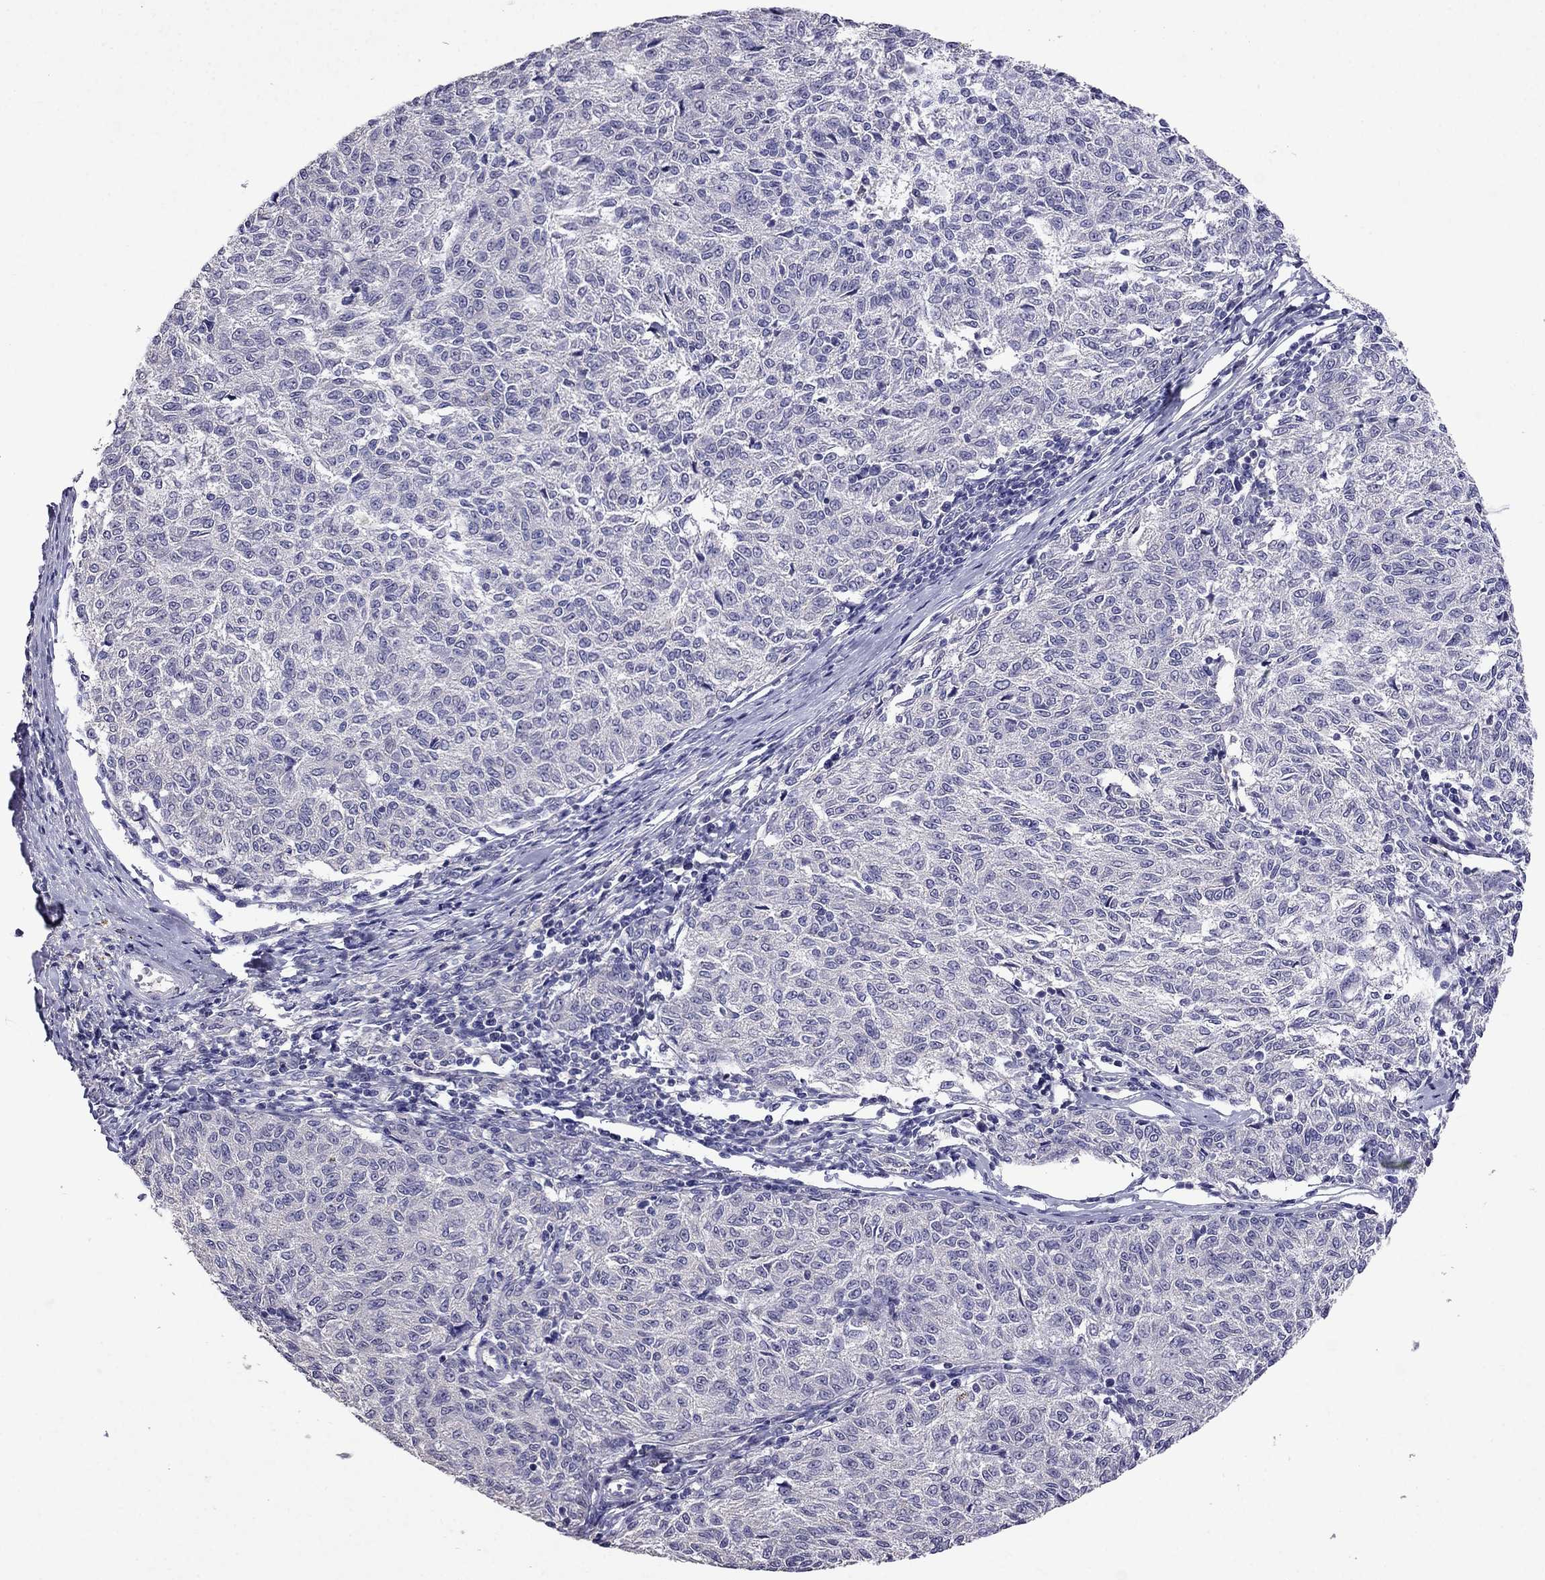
{"staining": {"intensity": "negative", "quantity": "none", "location": "none"}, "tissue": "melanoma", "cell_type": "Tumor cells", "image_type": "cancer", "snomed": [{"axis": "morphology", "description": "Malignant melanoma, NOS"}, {"axis": "topography", "description": "Skin"}], "caption": "Immunohistochemical staining of melanoma exhibits no significant staining in tumor cells.", "gene": "AQP9", "patient": {"sex": "female", "age": 72}}